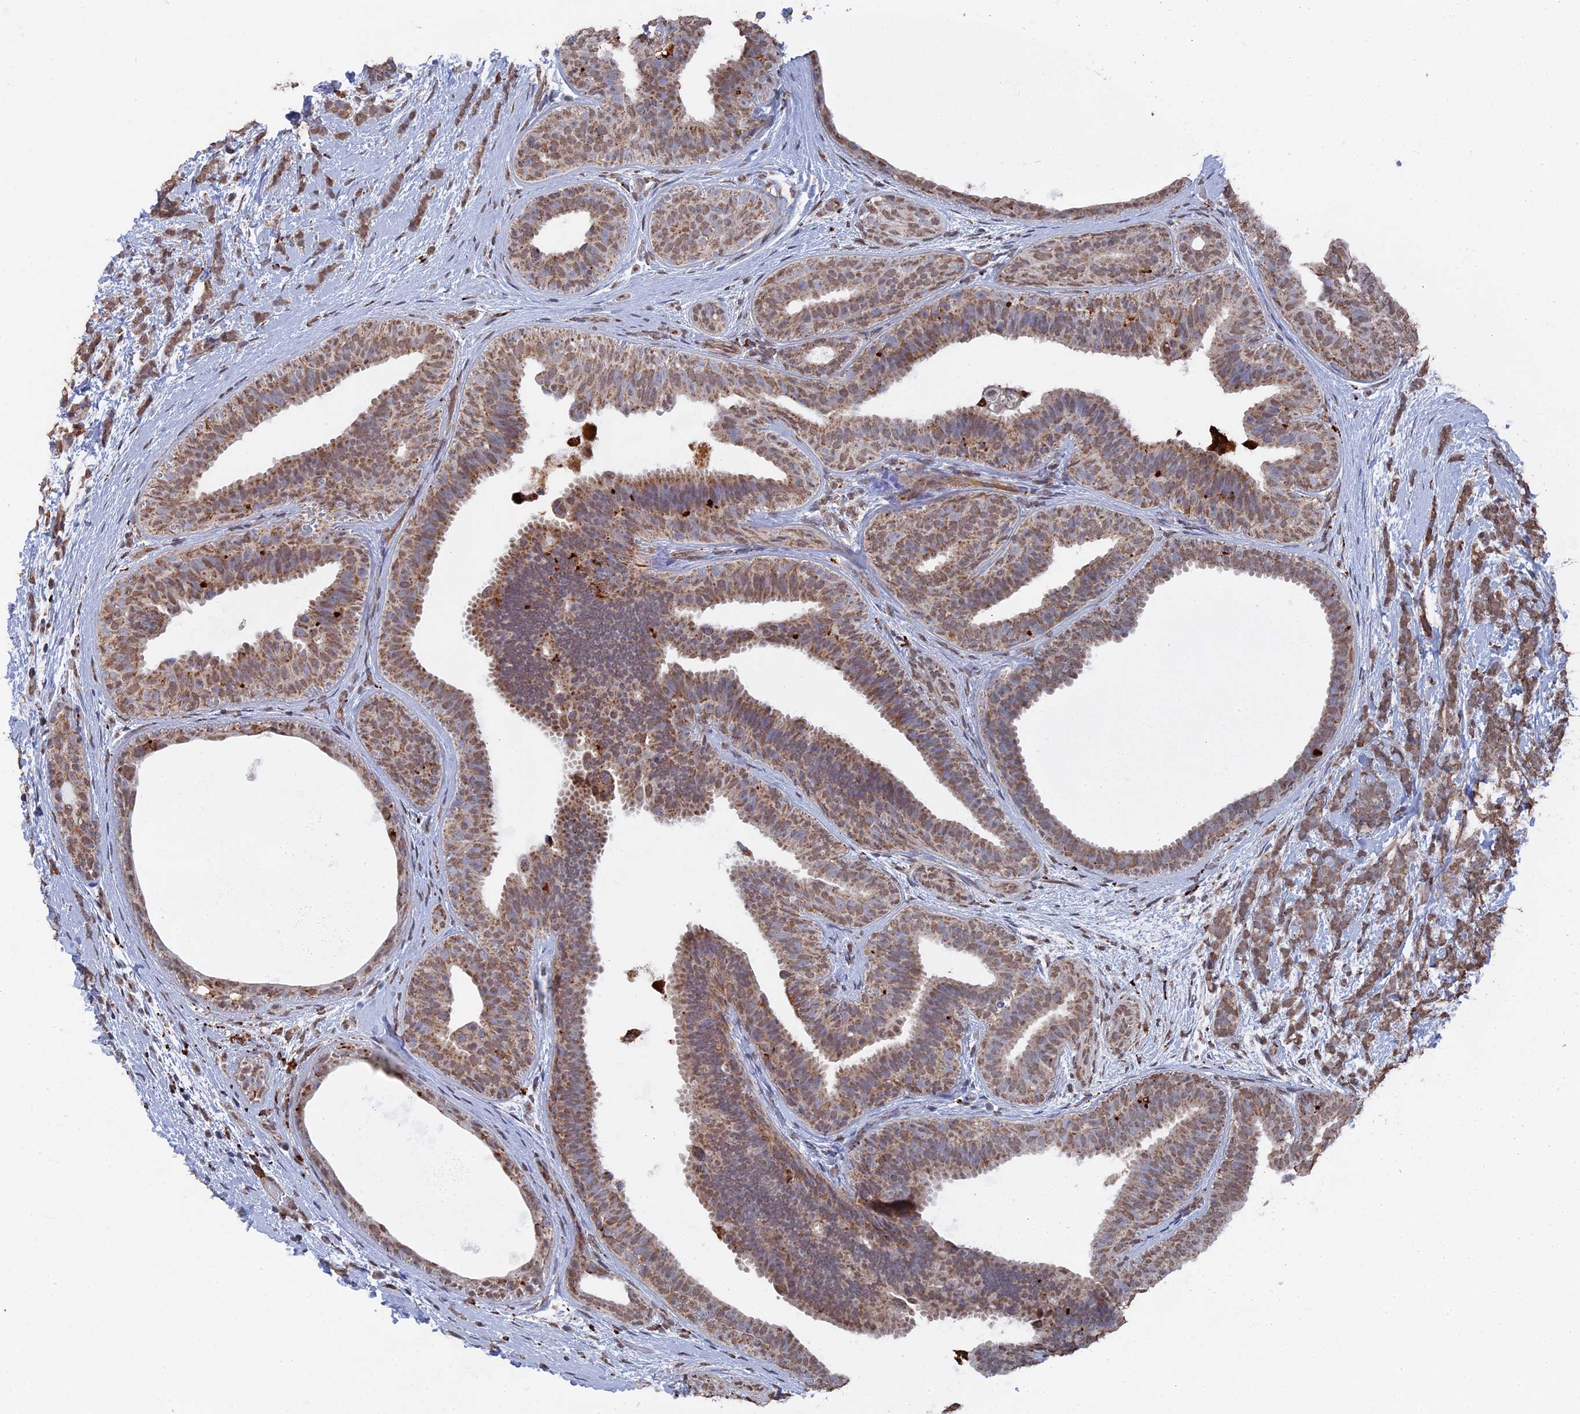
{"staining": {"intensity": "moderate", "quantity": ">75%", "location": "cytoplasmic/membranous"}, "tissue": "breast cancer", "cell_type": "Tumor cells", "image_type": "cancer", "snomed": [{"axis": "morphology", "description": "Lobular carcinoma"}, {"axis": "topography", "description": "Breast"}], "caption": "This is a photomicrograph of immunohistochemistry (IHC) staining of breast cancer, which shows moderate positivity in the cytoplasmic/membranous of tumor cells.", "gene": "SMG9", "patient": {"sex": "female", "age": 58}}